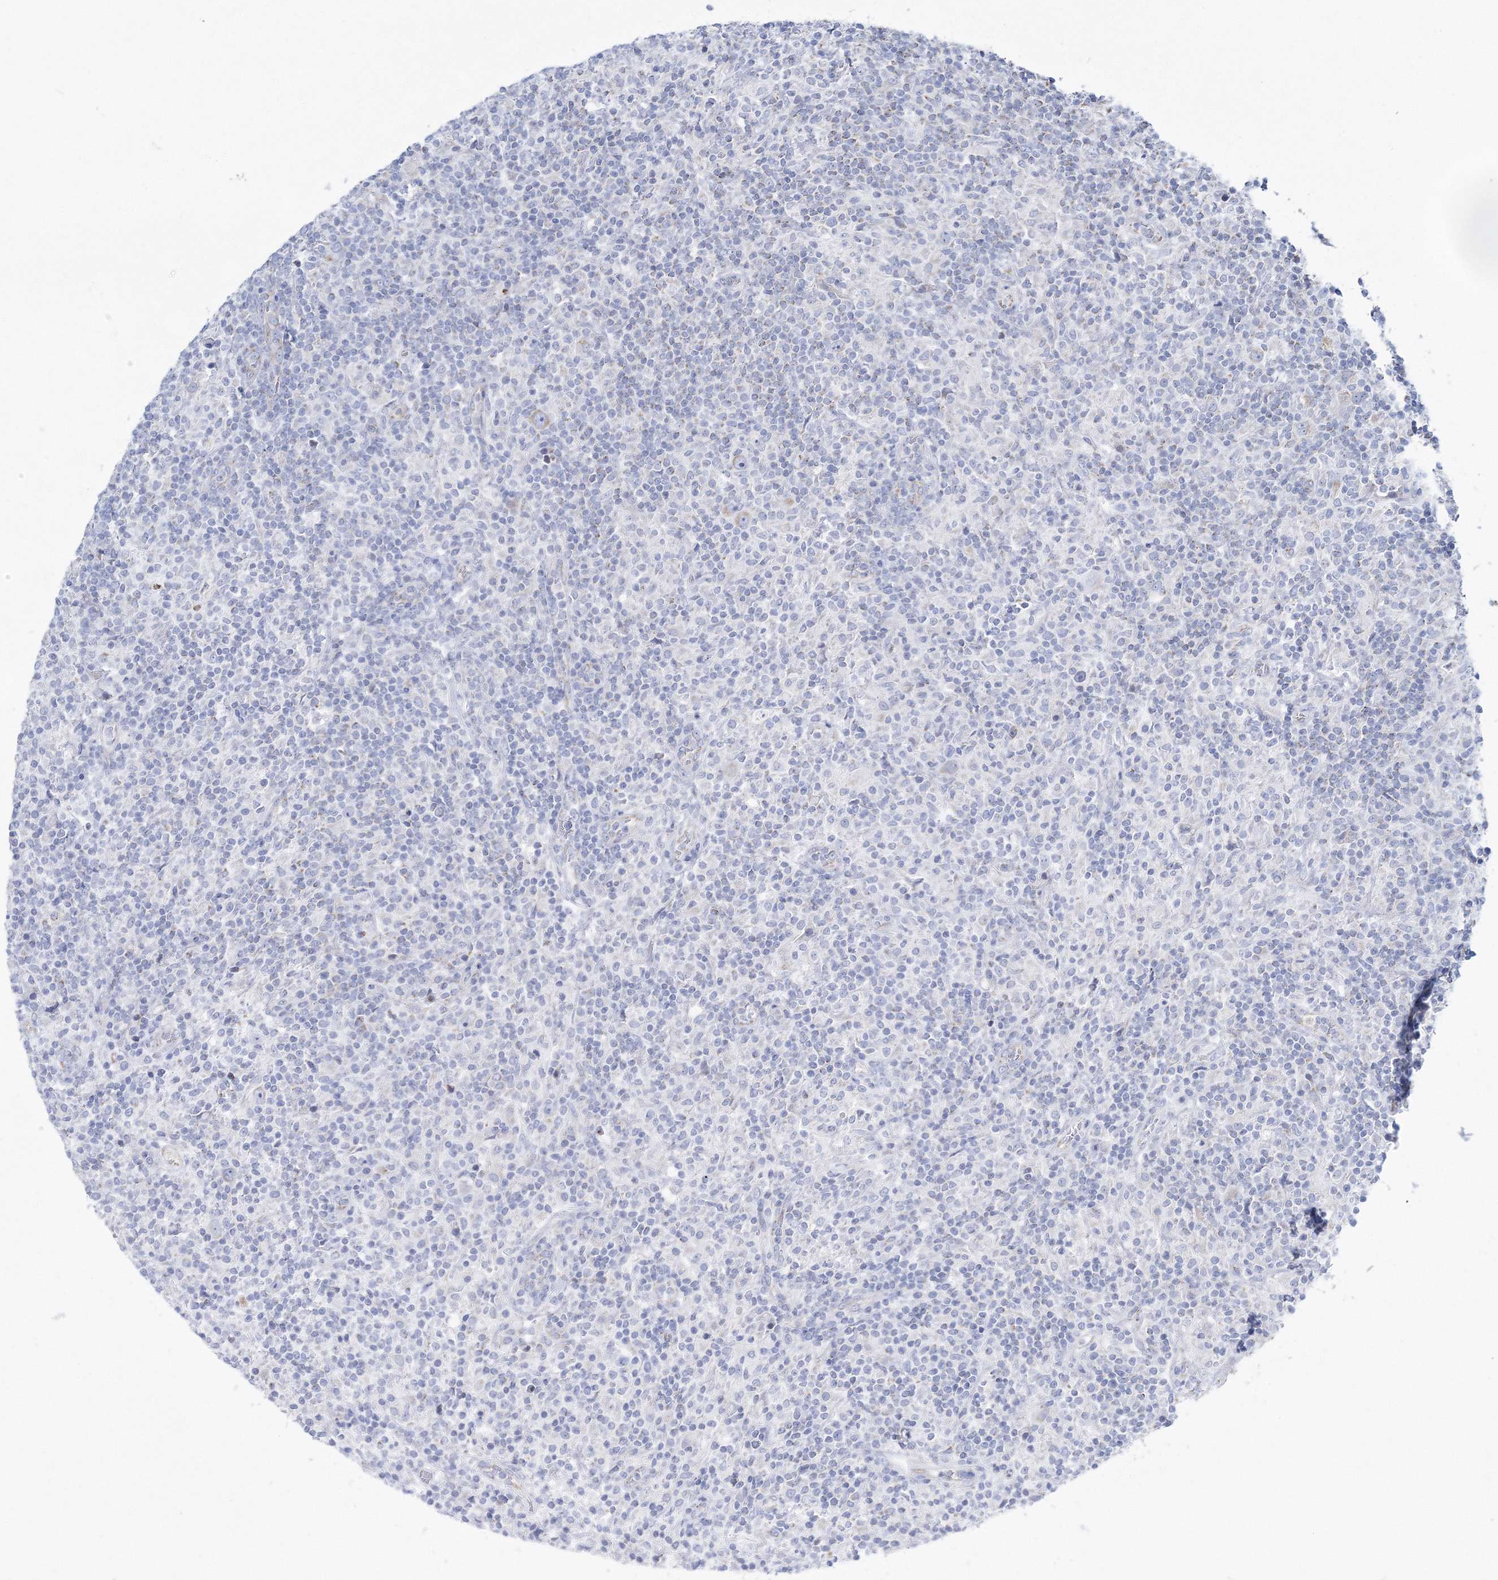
{"staining": {"intensity": "negative", "quantity": "none", "location": "none"}, "tissue": "lymphoma", "cell_type": "Tumor cells", "image_type": "cancer", "snomed": [{"axis": "morphology", "description": "Hodgkin's disease, NOS"}, {"axis": "topography", "description": "Lymph node"}], "caption": "This is a micrograph of immunohistochemistry (IHC) staining of Hodgkin's disease, which shows no staining in tumor cells.", "gene": "HIBCH", "patient": {"sex": "male", "age": 70}}